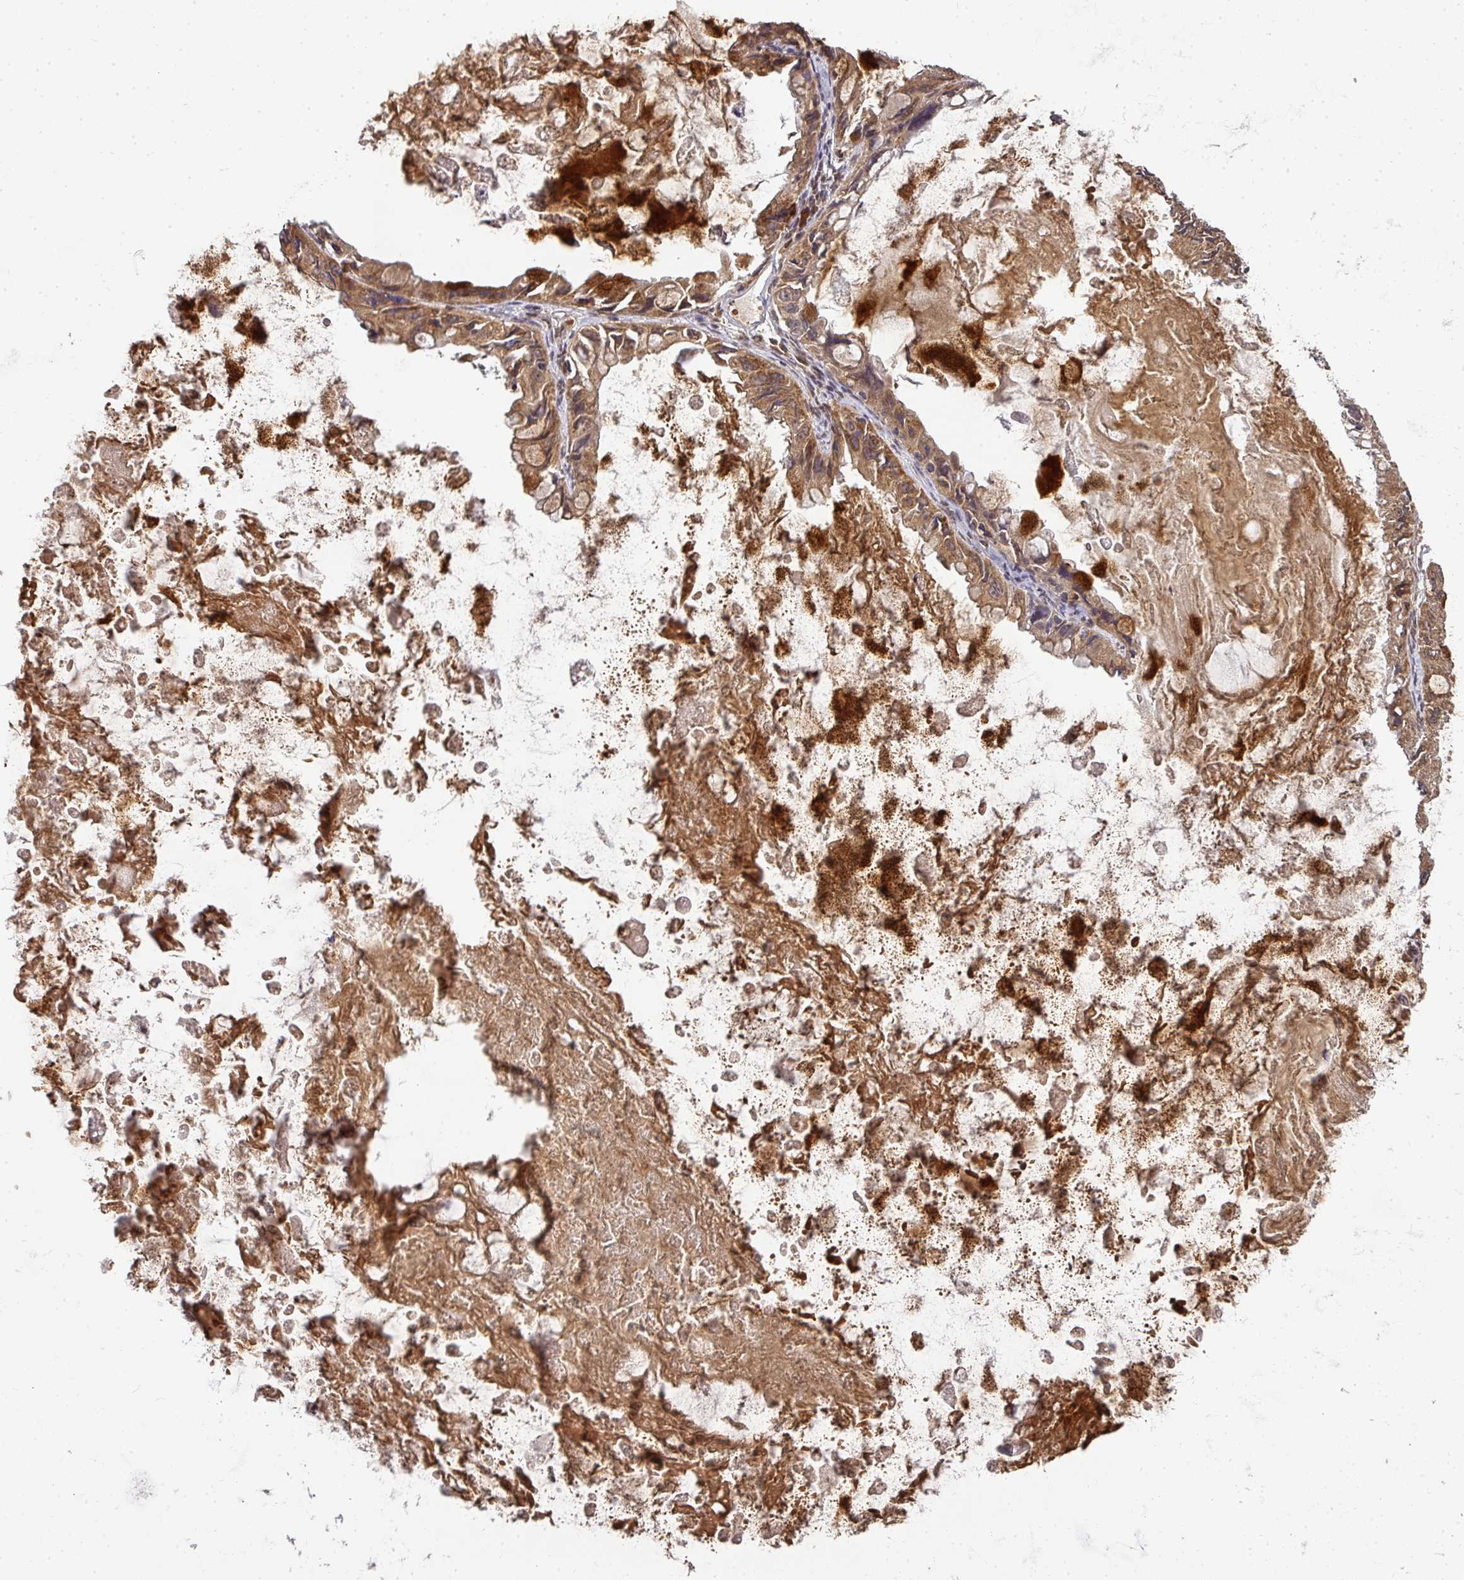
{"staining": {"intensity": "moderate", "quantity": ">75%", "location": "cytoplasmic/membranous"}, "tissue": "ovarian cancer", "cell_type": "Tumor cells", "image_type": "cancer", "snomed": [{"axis": "morphology", "description": "Cystadenocarcinoma, mucinous, NOS"}, {"axis": "topography", "description": "Ovary"}], "caption": "Ovarian mucinous cystadenocarcinoma was stained to show a protein in brown. There is medium levels of moderate cytoplasmic/membranous expression in about >75% of tumor cells.", "gene": "MALSU1", "patient": {"sex": "female", "age": 61}}